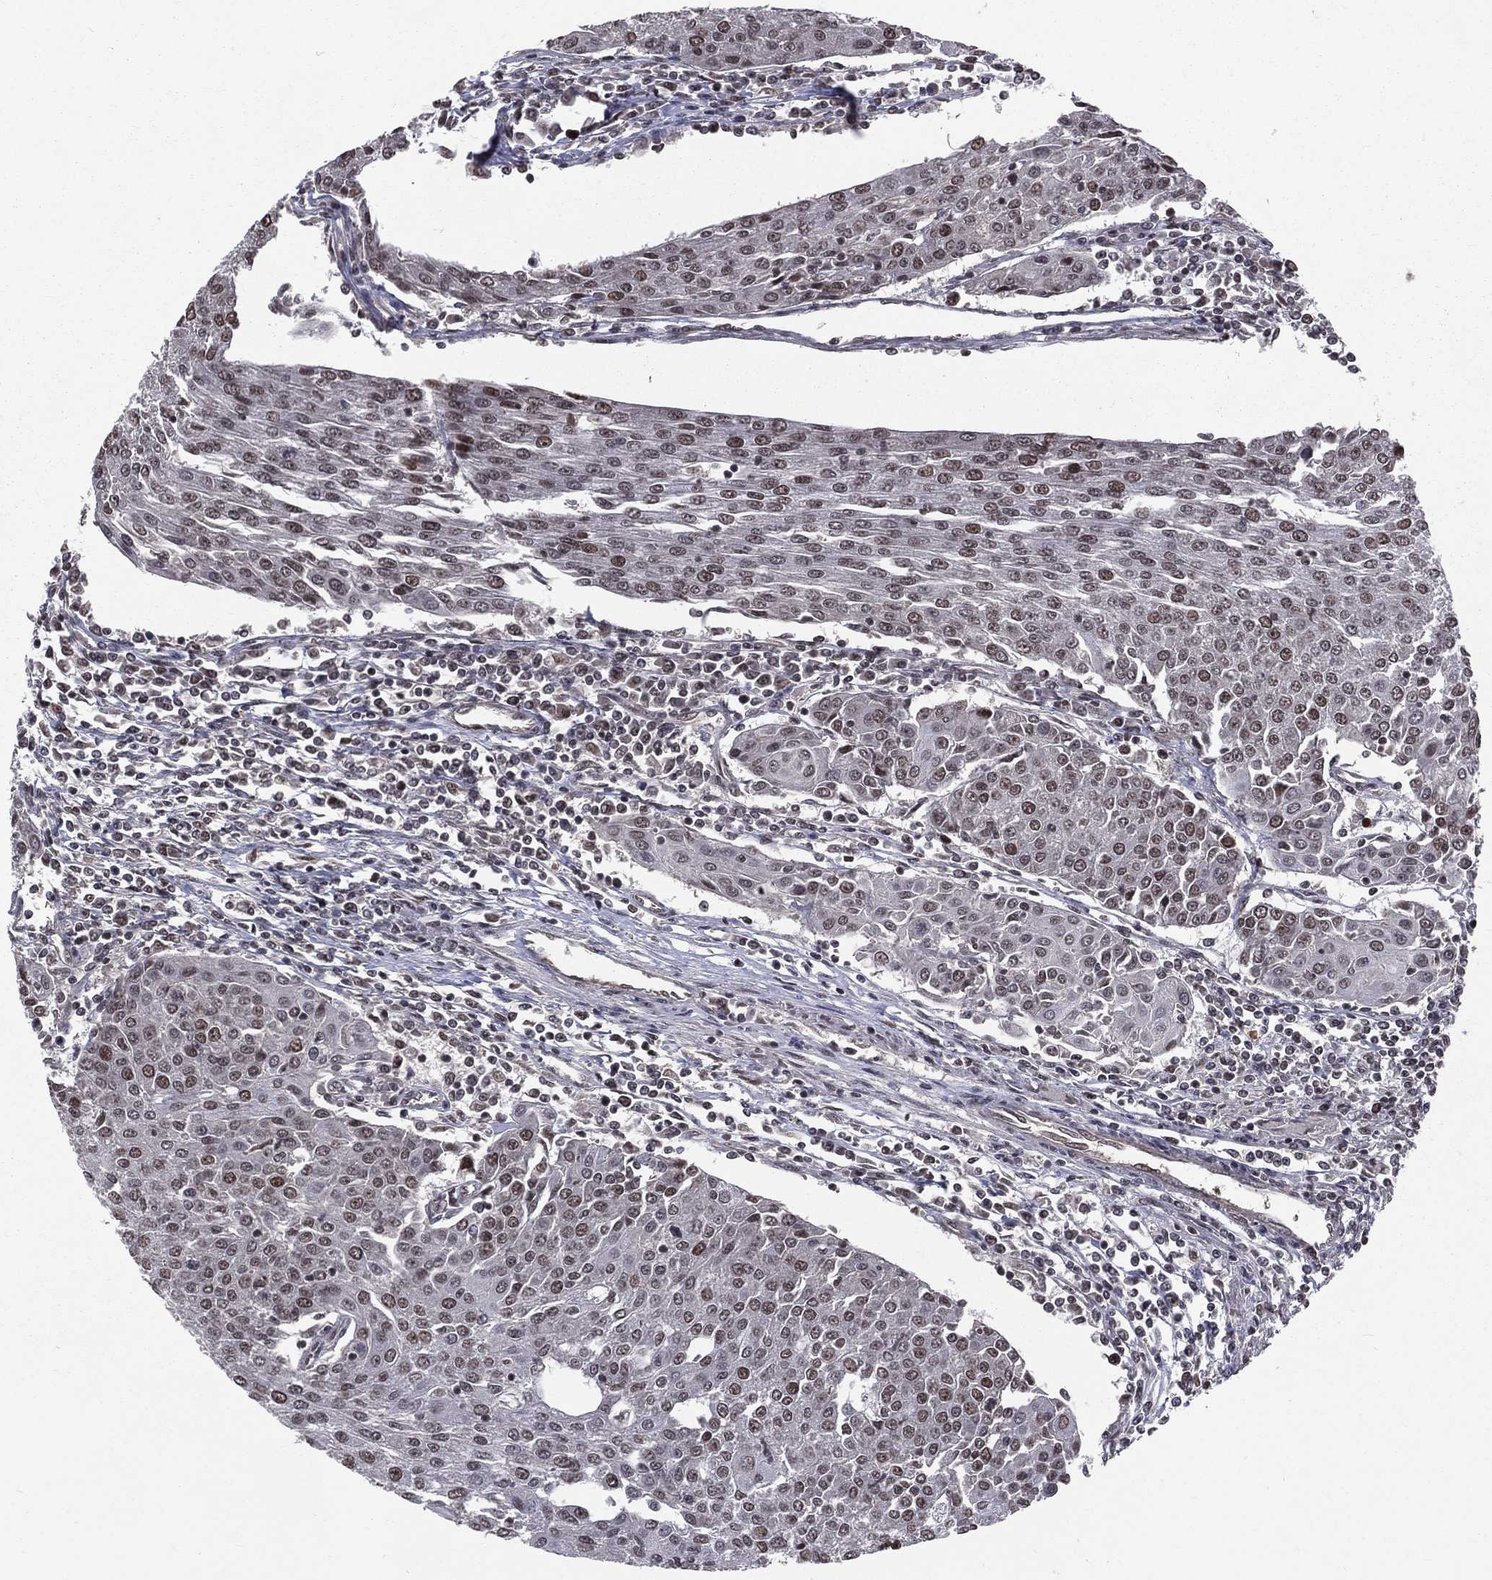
{"staining": {"intensity": "moderate", "quantity": "25%-75%", "location": "nuclear"}, "tissue": "urothelial cancer", "cell_type": "Tumor cells", "image_type": "cancer", "snomed": [{"axis": "morphology", "description": "Urothelial carcinoma, High grade"}, {"axis": "topography", "description": "Urinary bladder"}], "caption": "Human urothelial cancer stained with a brown dye demonstrates moderate nuclear positive expression in about 25%-75% of tumor cells.", "gene": "SMC3", "patient": {"sex": "female", "age": 85}}